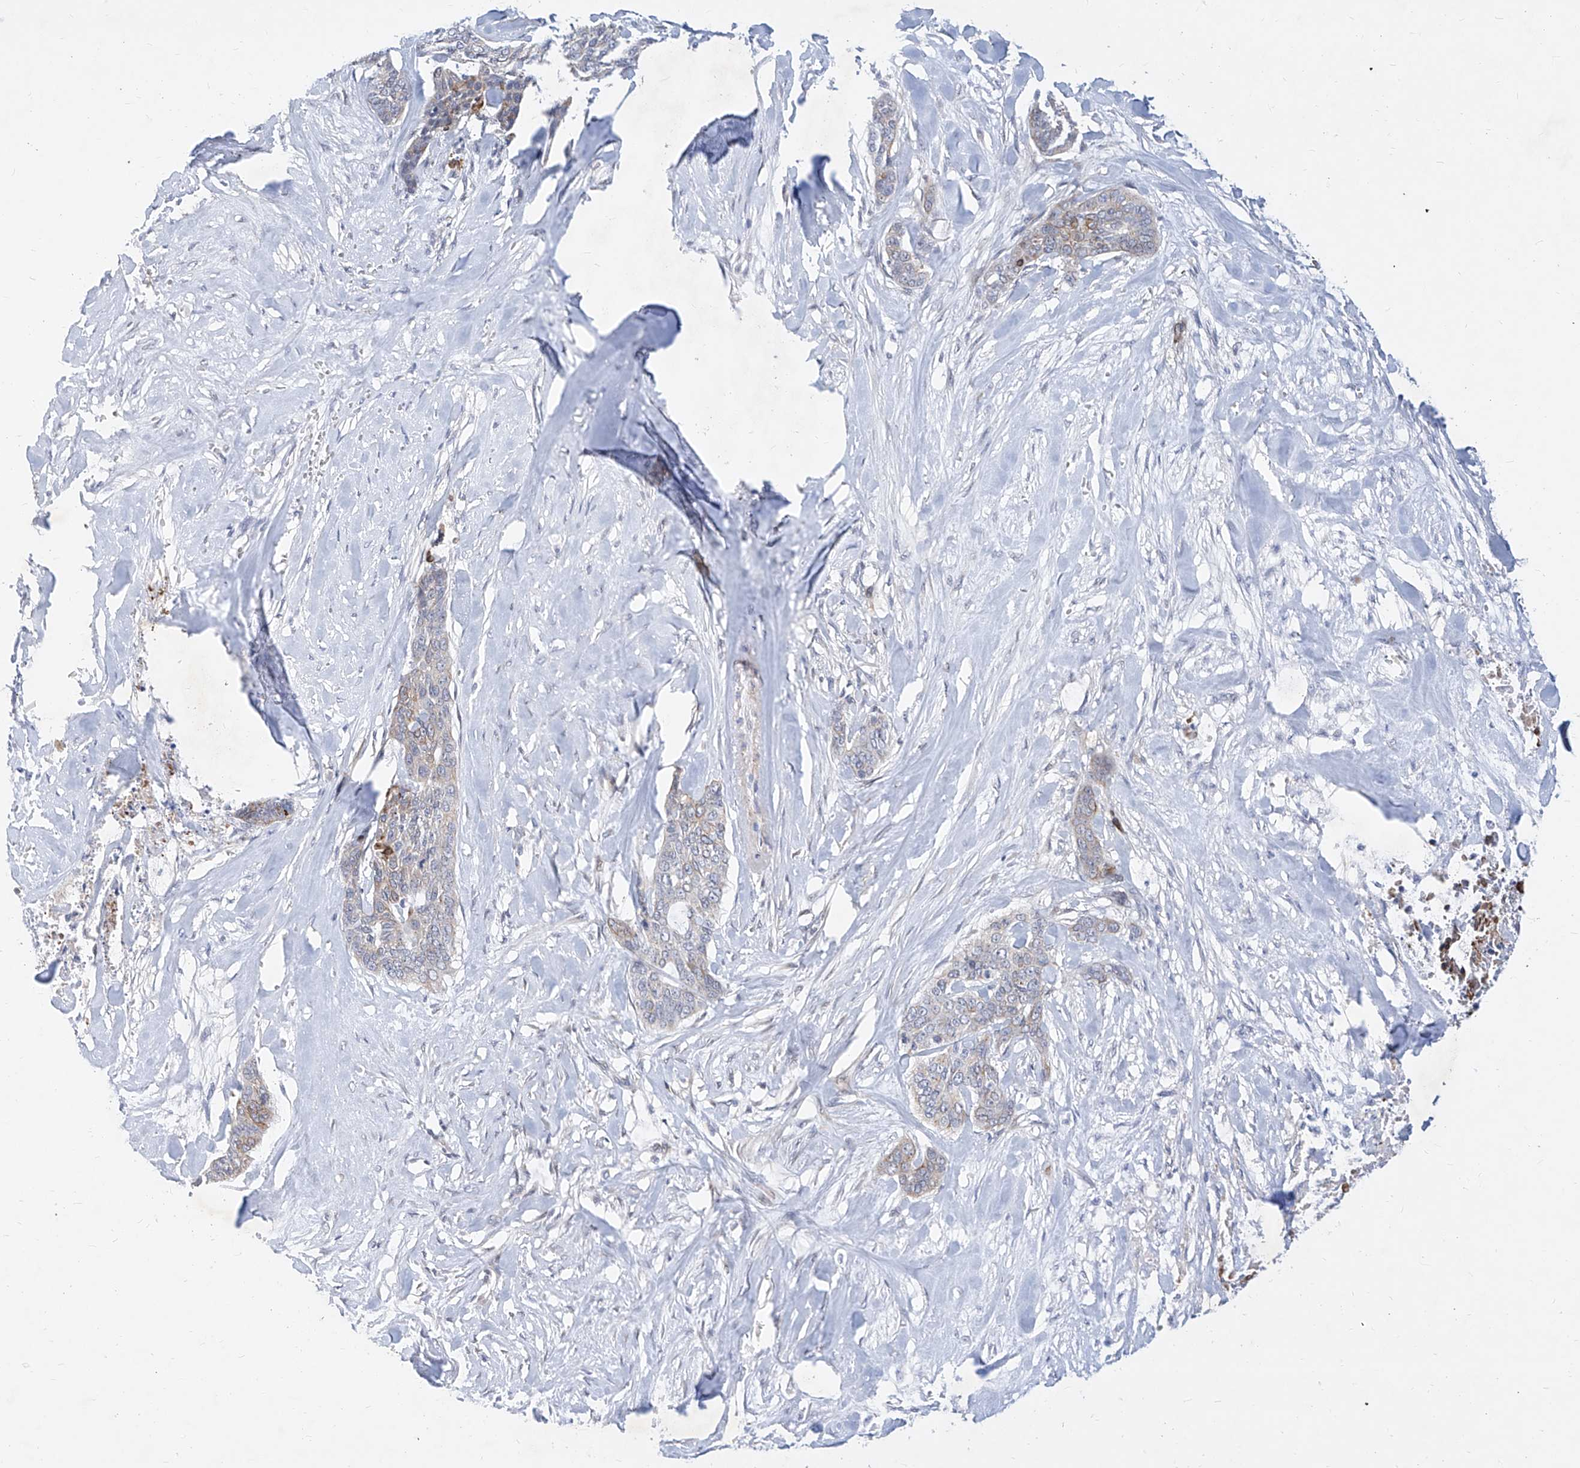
{"staining": {"intensity": "weak", "quantity": "<25%", "location": "cytoplasmic/membranous"}, "tissue": "skin cancer", "cell_type": "Tumor cells", "image_type": "cancer", "snomed": [{"axis": "morphology", "description": "Basal cell carcinoma"}, {"axis": "topography", "description": "Skin"}], "caption": "Immunohistochemistry (IHC) histopathology image of human basal cell carcinoma (skin) stained for a protein (brown), which displays no expression in tumor cells.", "gene": "MX2", "patient": {"sex": "female", "age": 64}}